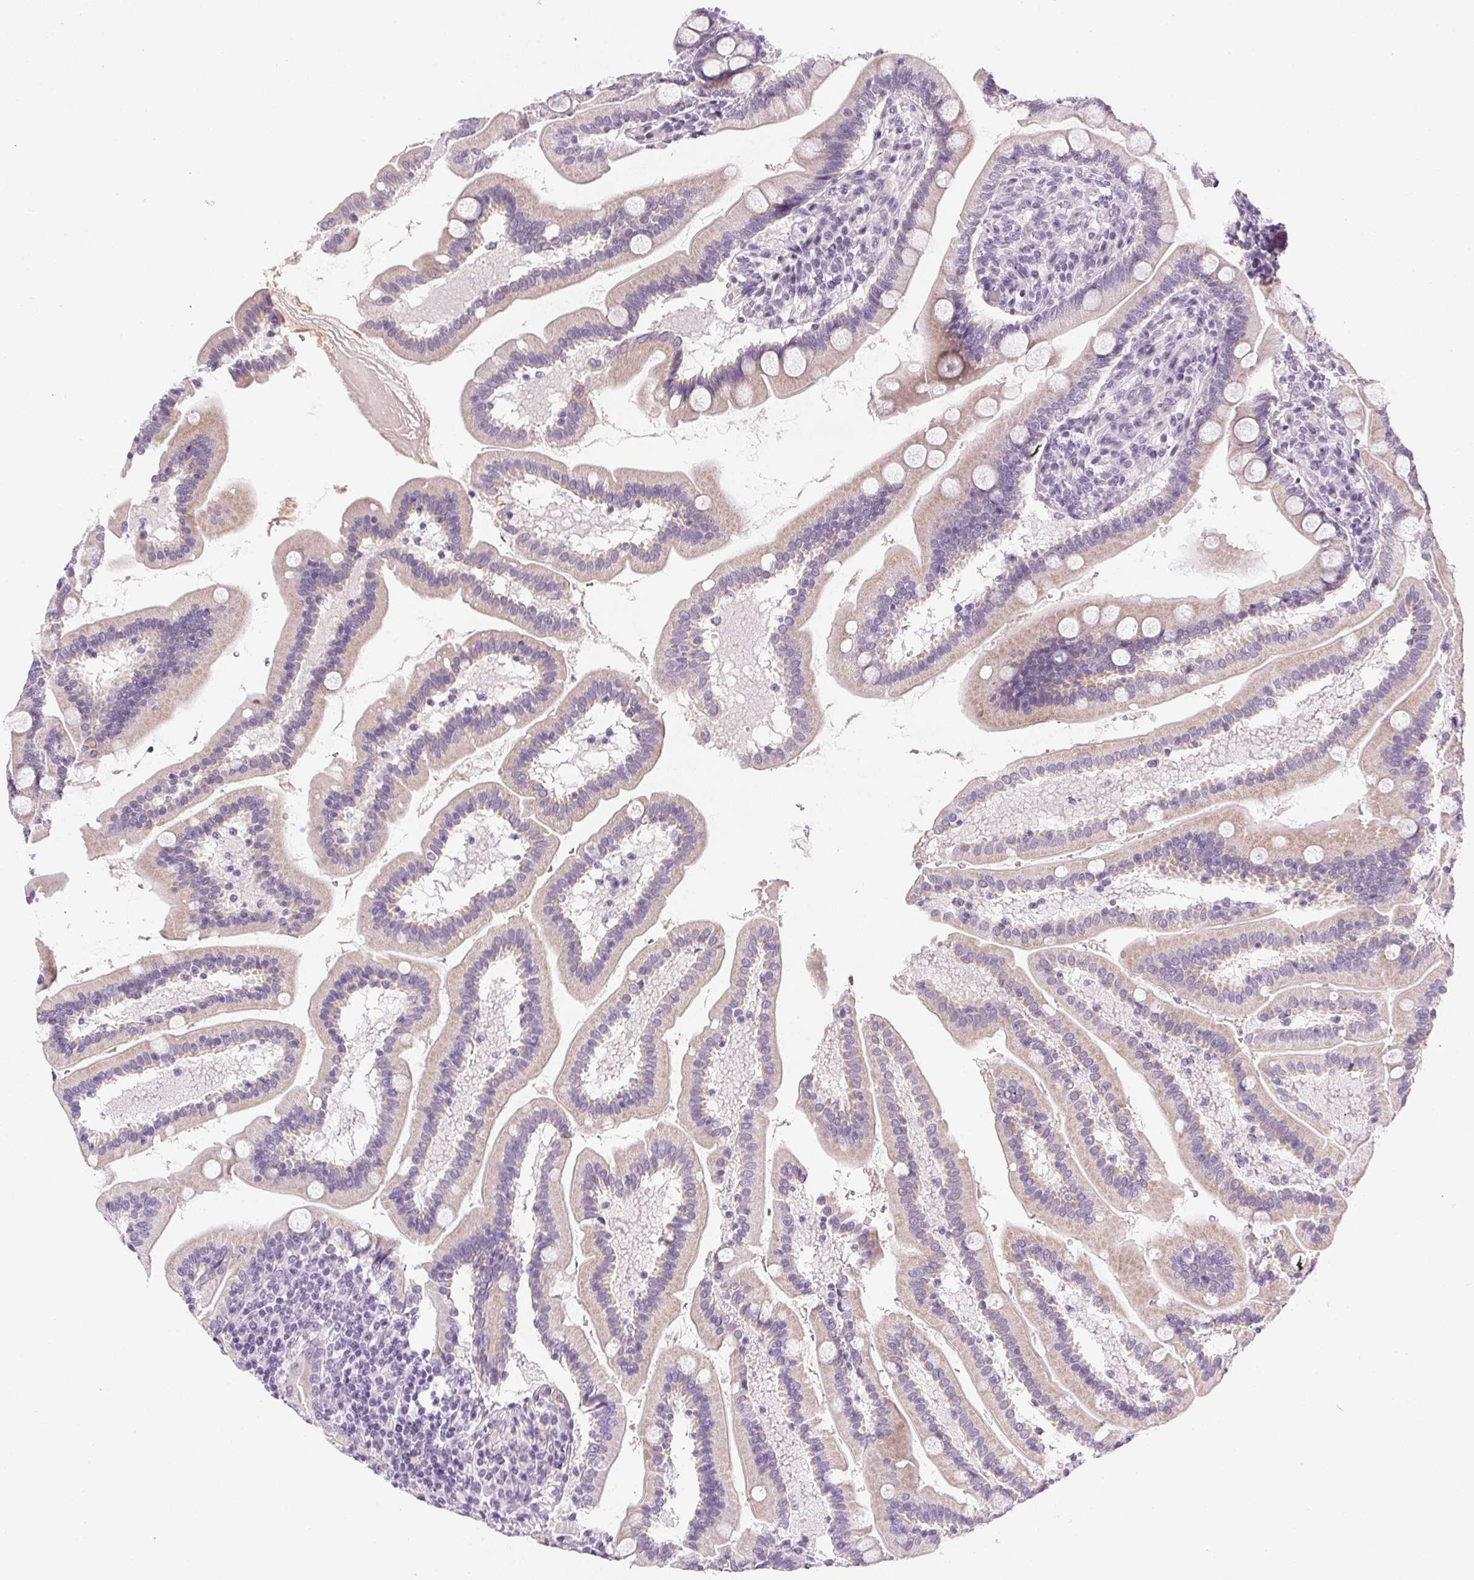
{"staining": {"intensity": "weak", "quantity": "<25%", "location": "cytoplasmic/membranous"}, "tissue": "duodenum", "cell_type": "Glandular cells", "image_type": "normal", "snomed": [{"axis": "morphology", "description": "Normal tissue, NOS"}, {"axis": "topography", "description": "Duodenum"}], "caption": "Unremarkable duodenum was stained to show a protein in brown. There is no significant staining in glandular cells. (DAB IHC, high magnification).", "gene": "GSDMC", "patient": {"sex": "female", "age": 67}}